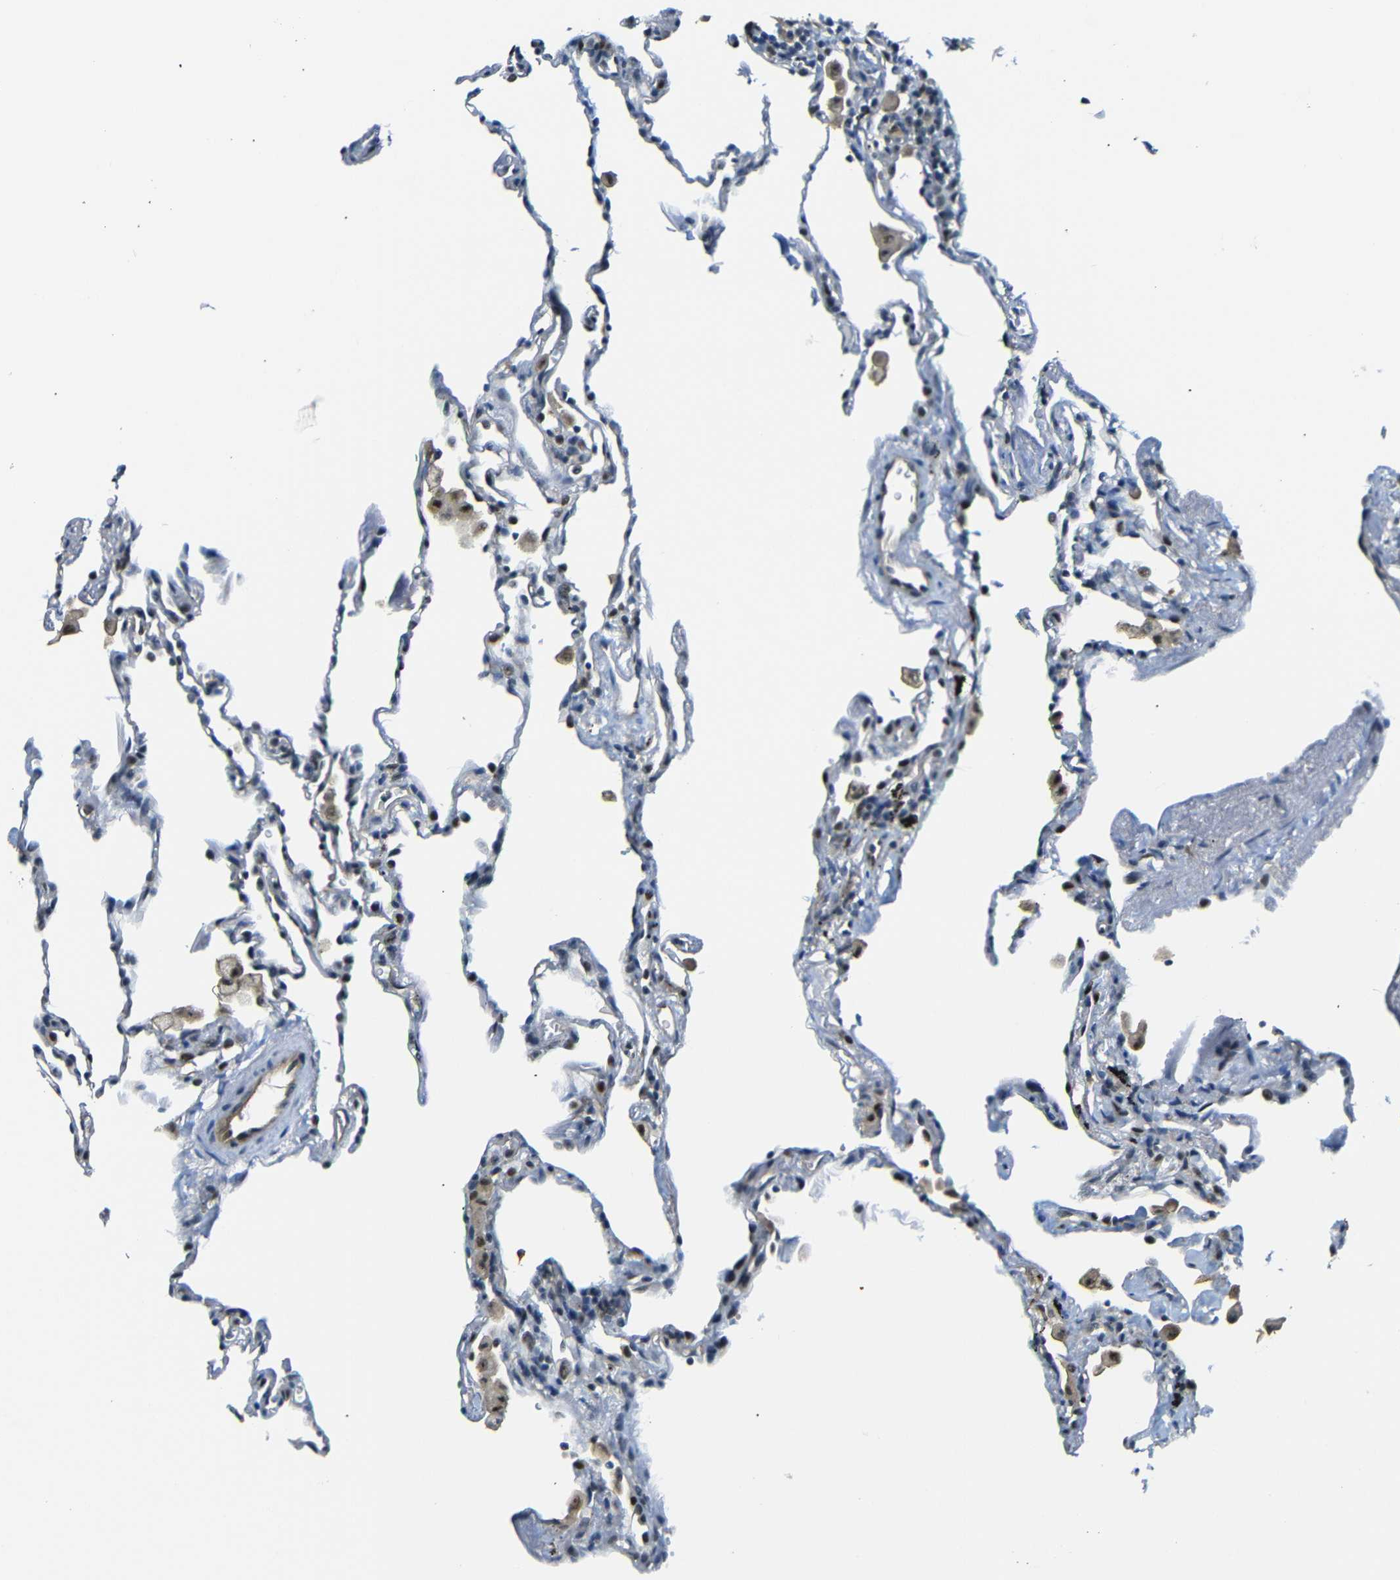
{"staining": {"intensity": "moderate", "quantity": "<25%", "location": "nuclear"}, "tissue": "lung", "cell_type": "Alveolar cells", "image_type": "normal", "snomed": [{"axis": "morphology", "description": "Normal tissue, NOS"}, {"axis": "topography", "description": "Lung"}], "caption": "Immunohistochemistry (IHC) image of normal human lung stained for a protein (brown), which shows low levels of moderate nuclear positivity in approximately <25% of alveolar cells.", "gene": "PARN", "patient": {"sex": "male", "age": 59}}